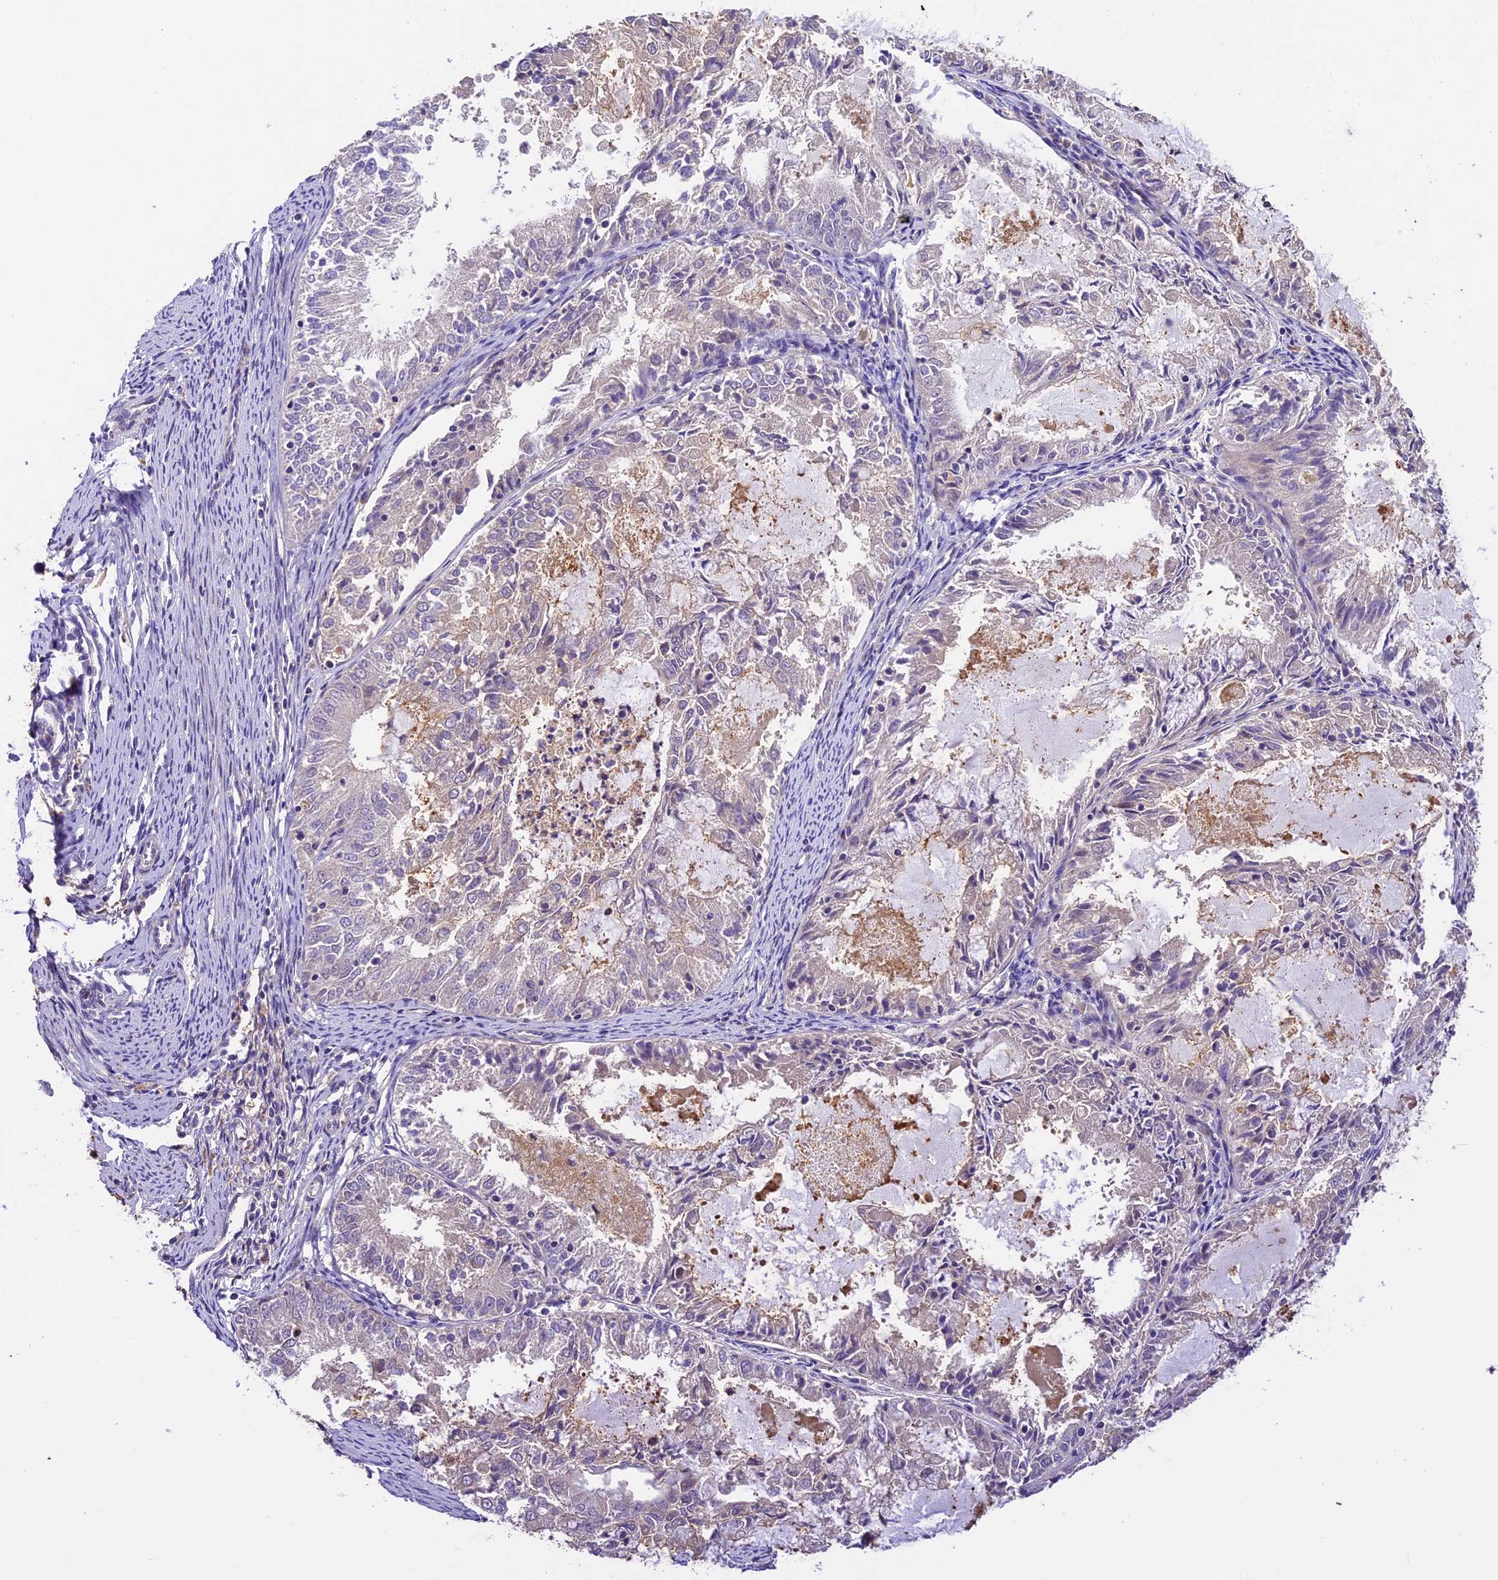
{"staining": {"intensity": "negative", "quantity": "none", "location": "none"}, "tissue": "endometrial cancer", "cell_type": "Tumor cells", "image_type": "cancer", "snomed": [{"axis": "morphology", "description": "Adenocarcinoma, NOS"}, {"axis": "topography", "description": "Endometrium"}], "caption": "Immunohistochemistry histopathology image of neoplastic tissue: human endometrial cancer stained with DAB (3,3'-diaminobenzidine) shows no significant protein expression in tumor cells.", "gene": "DGKH", "patient": {"sex": "female", "age": 57}}